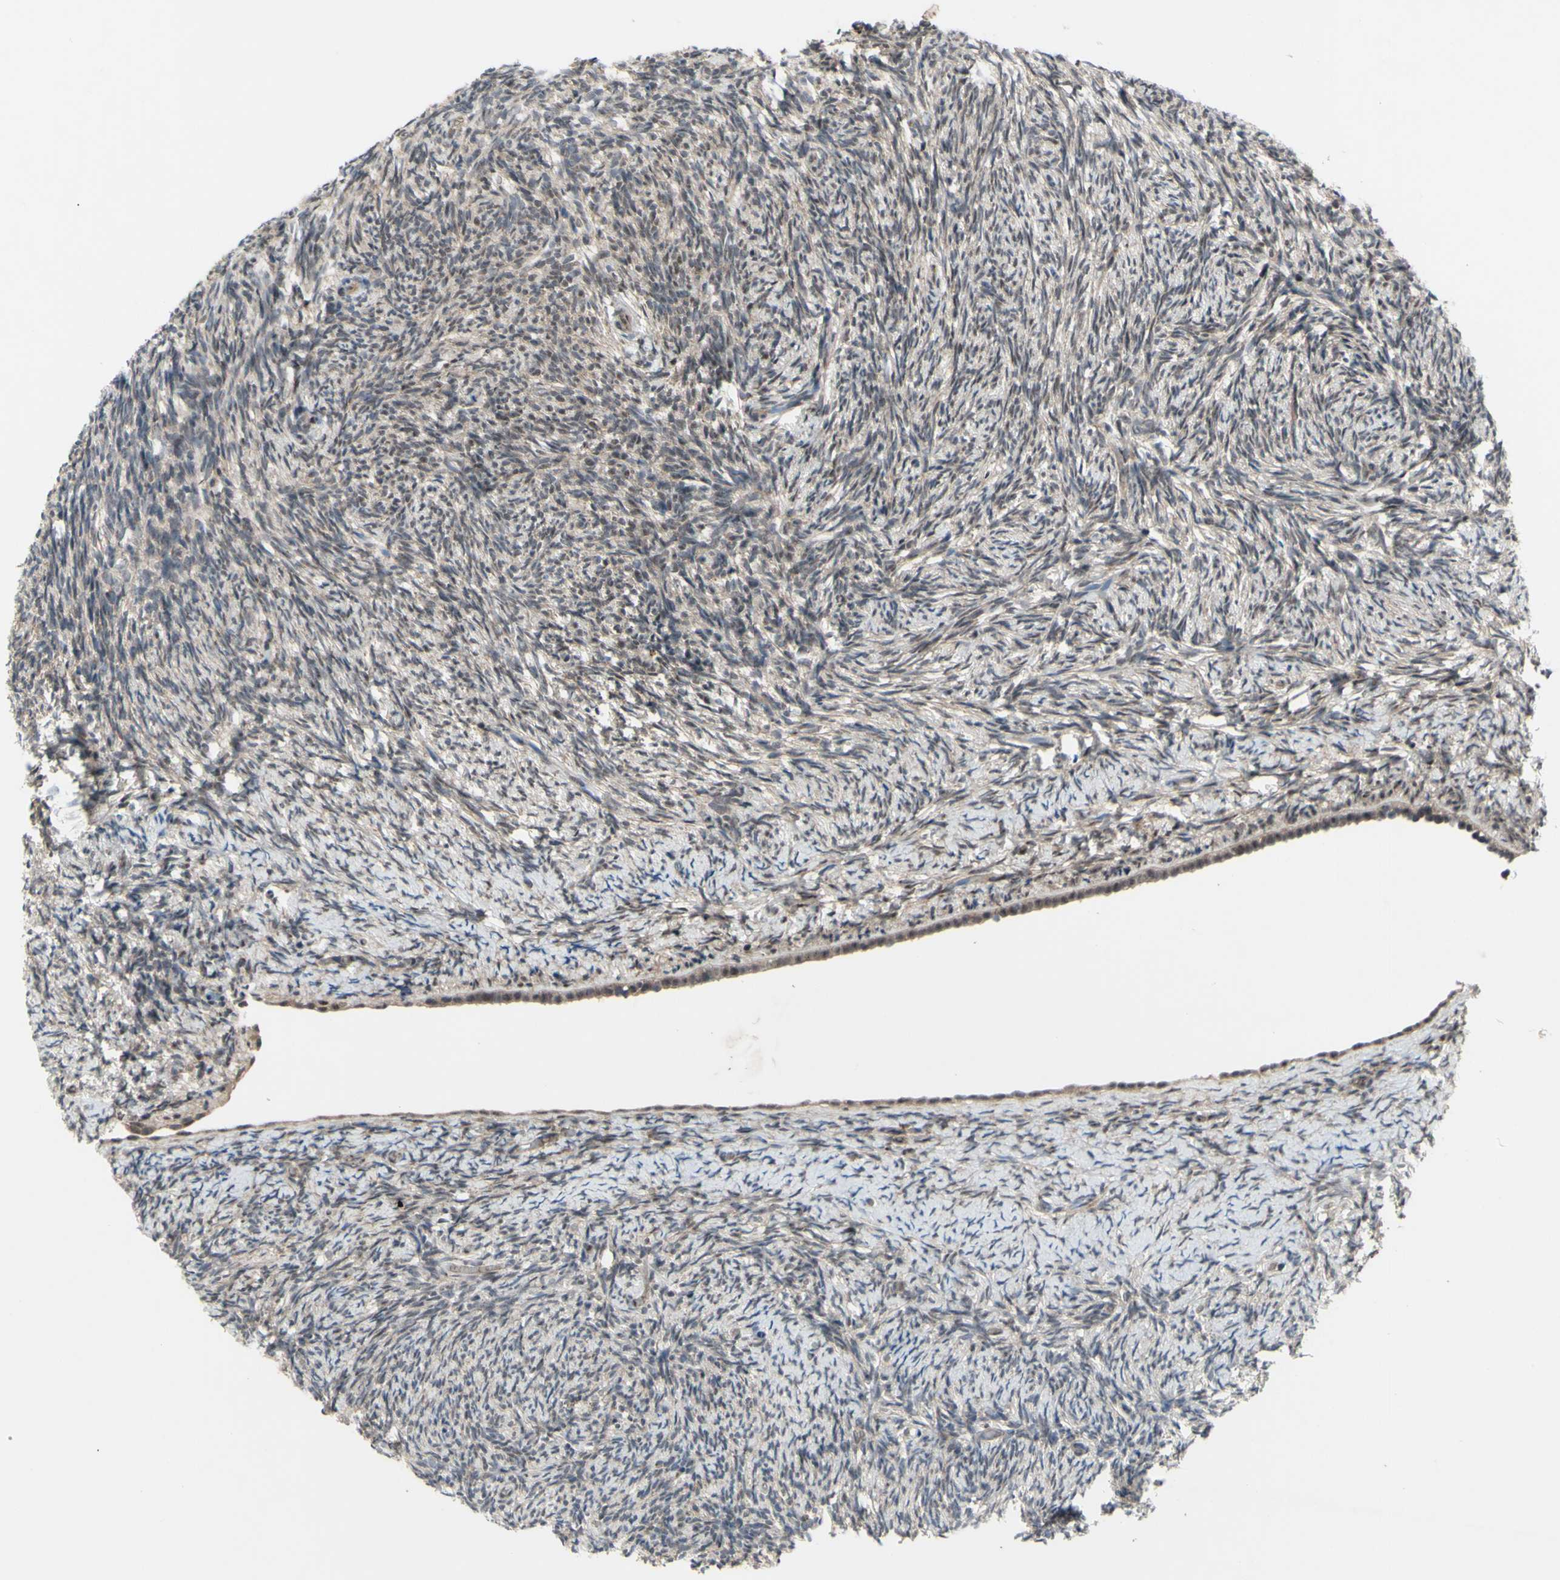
{"staining": {"intensity": "weak", "quantity": ">75%", "location": "cytoplasmic/membranous,nuclear"}, "tissue": "ovary", "cell_type": "Follicle cells", "image_type": "normal", "snomed": [{"axis": "morphology", "description": "Normal tissue, NOS"}, {"axis": "topography", "description": "Ovary"}], "caption": "The micrograph exhibits immunohistochemical staining of normal ovary. There is weak cytoplasmic/membranous,nuclear expression is appreciated in approximately >75% of follicle cells.", "gene": "TRDMT1", "patient": {"sex": "female", "age": 60}}